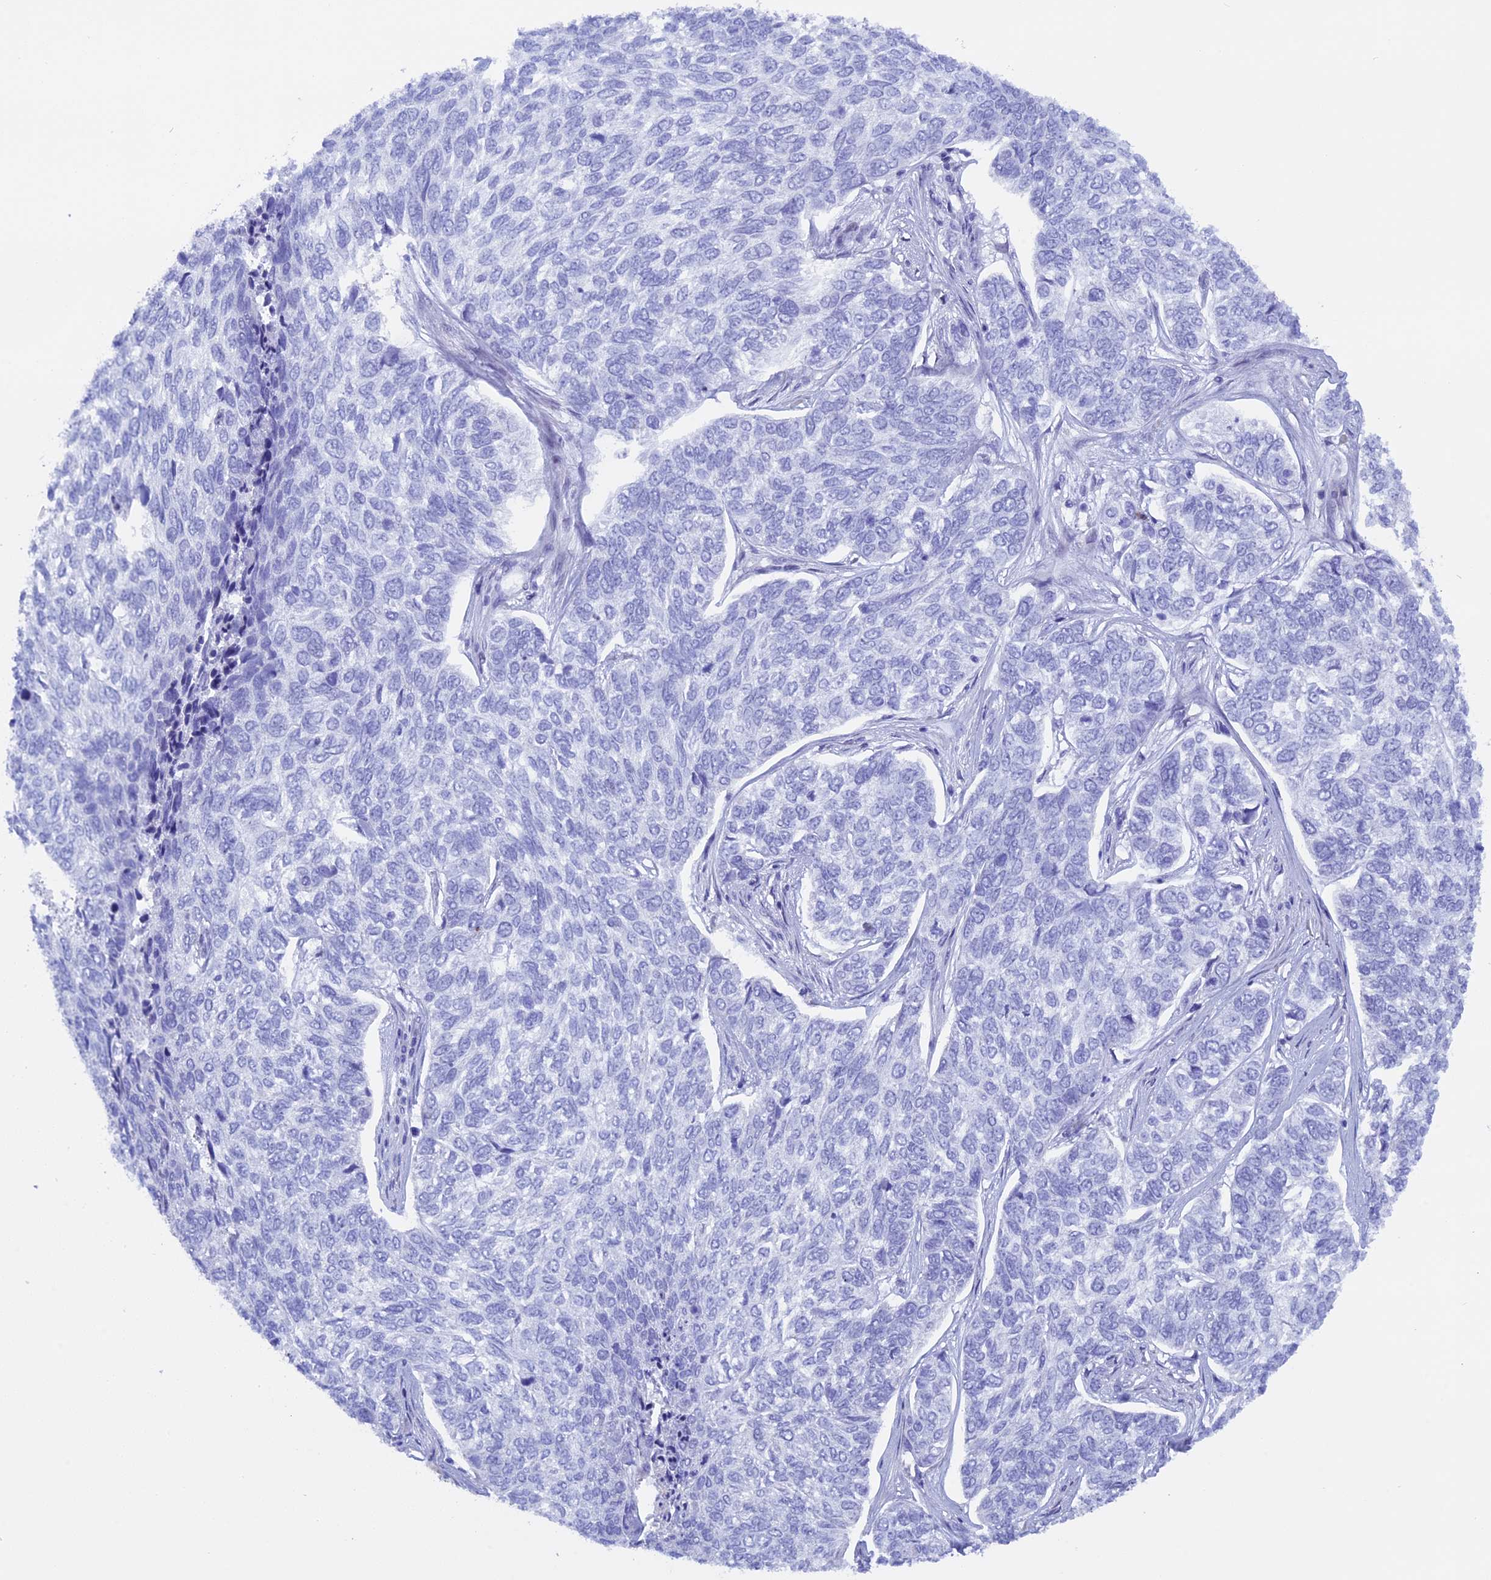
{"staining": {"intensity": "negative", "quantity": "none", "location": "none"}, "tissue": "skin cancer", "cell_type": "Tumor cells", "image_type": "cancer", "snomed": [{"axis": "morphology", "description": "Basal cell carcinoma"}, {"axis": "topography", "description": "Skin"}], "caption": "Protein analysis of skin cancer (basal cell carcinoma) shows no significant positivity in tumor cells. (DAB (3,3'-diaminobenzidine) immunohistochemistry (IHC), high magnification).", "gene": "KCTD21", "patient": {"sex": "female", "age": 65}}